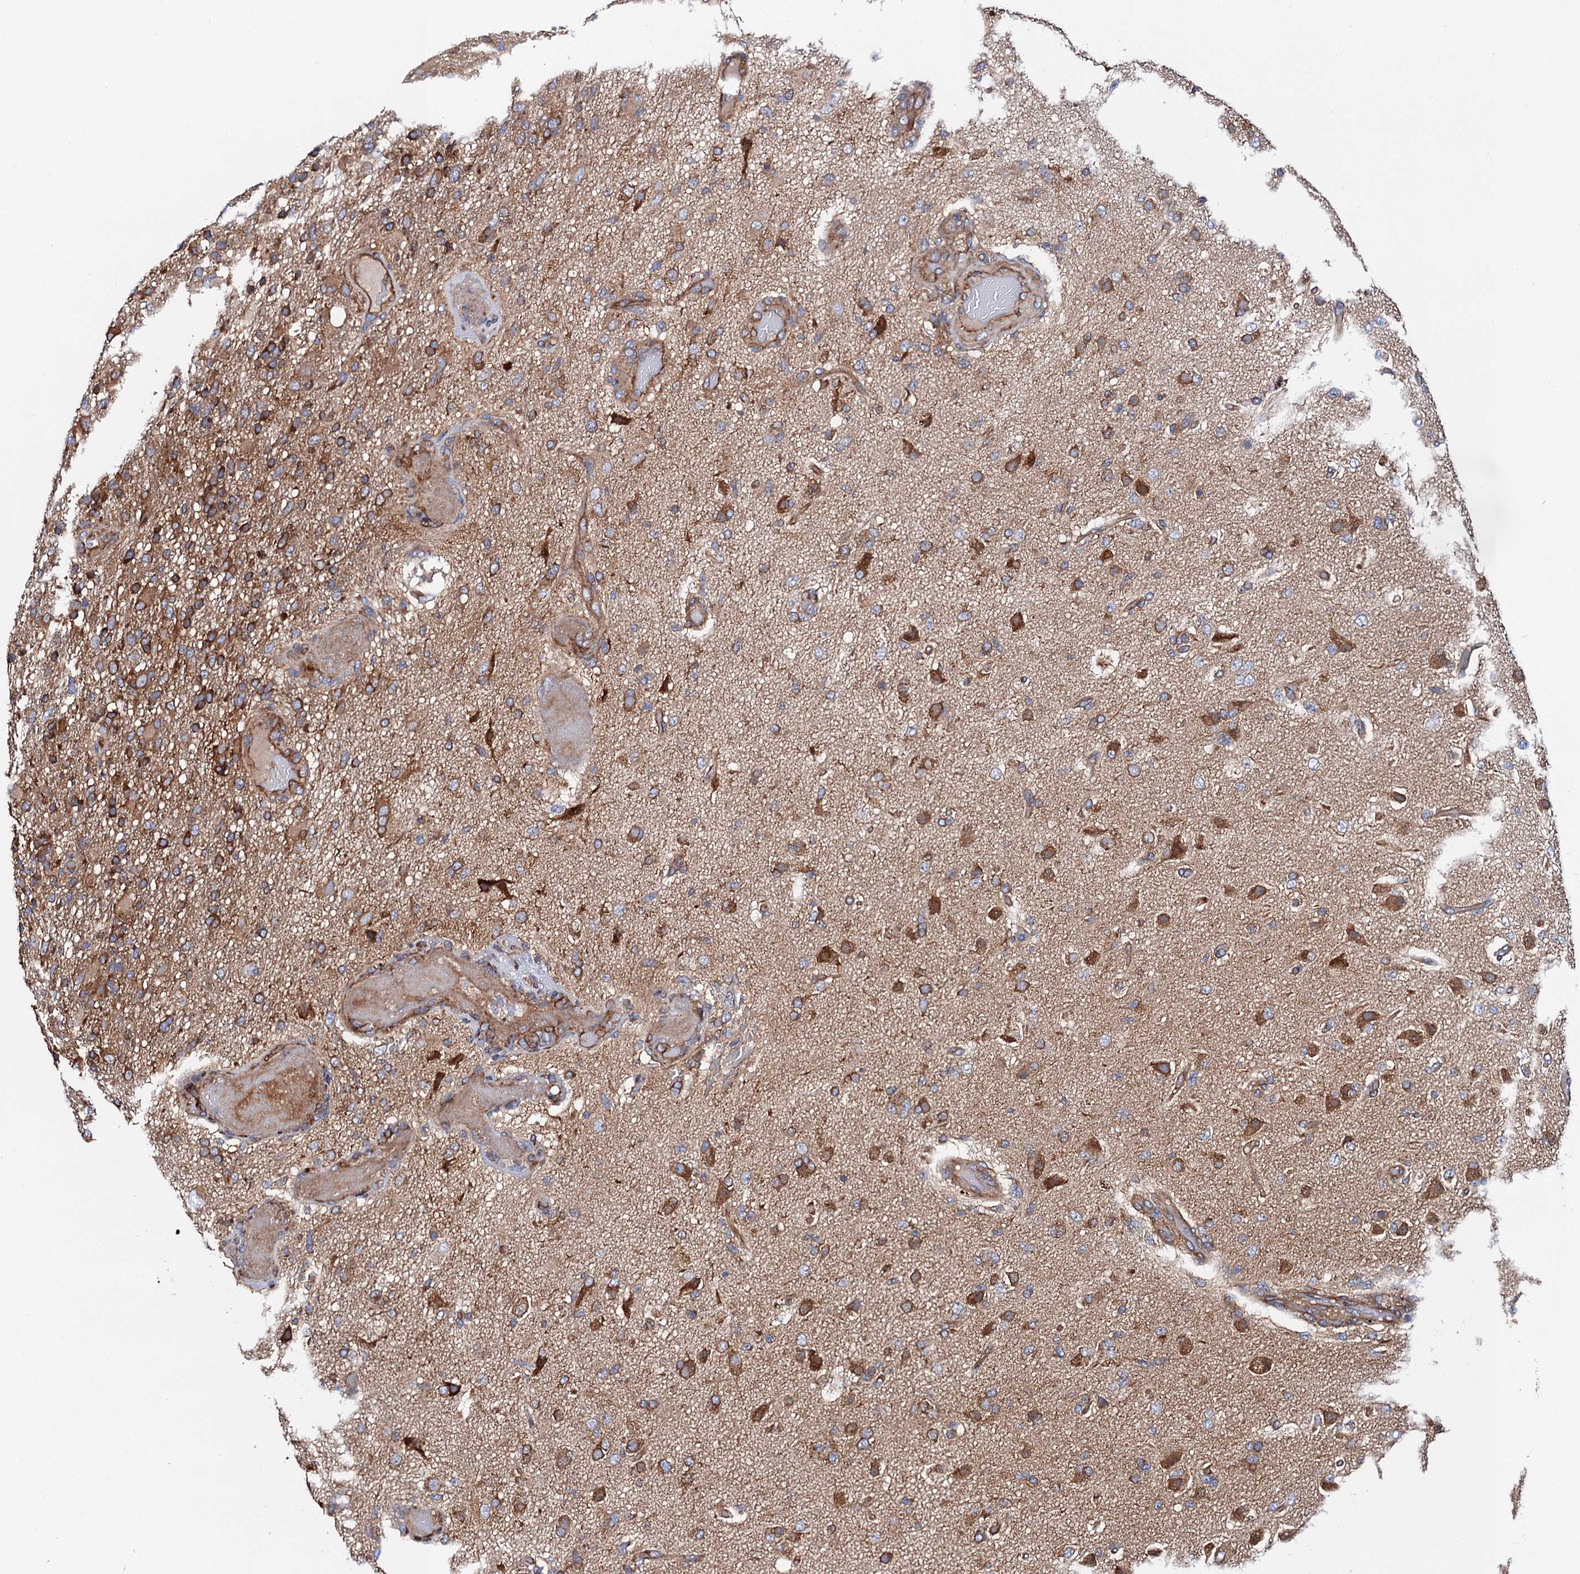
{"staining": {"intensity": "strong", "quantity": "25%-75%", "location": "cytoplasmic/membranous"}, "tissue": "glioma", "cell_type": "Tumor cells", "image_type": "cancer", "snomed": [{"axis": "morphology", "description": "Glioma, malignant, High grade"}, {"axis": "topography", "description": "Brain"}], "caption": "An IHC photomicrograph of neoplastic tissue is shown. Protein staining in brown labels strong cytoplasmic/membranous positivity in glioma within tumor cells.", "gene": "MRPL48", "patient": {"sex": "female", "age": 74}}